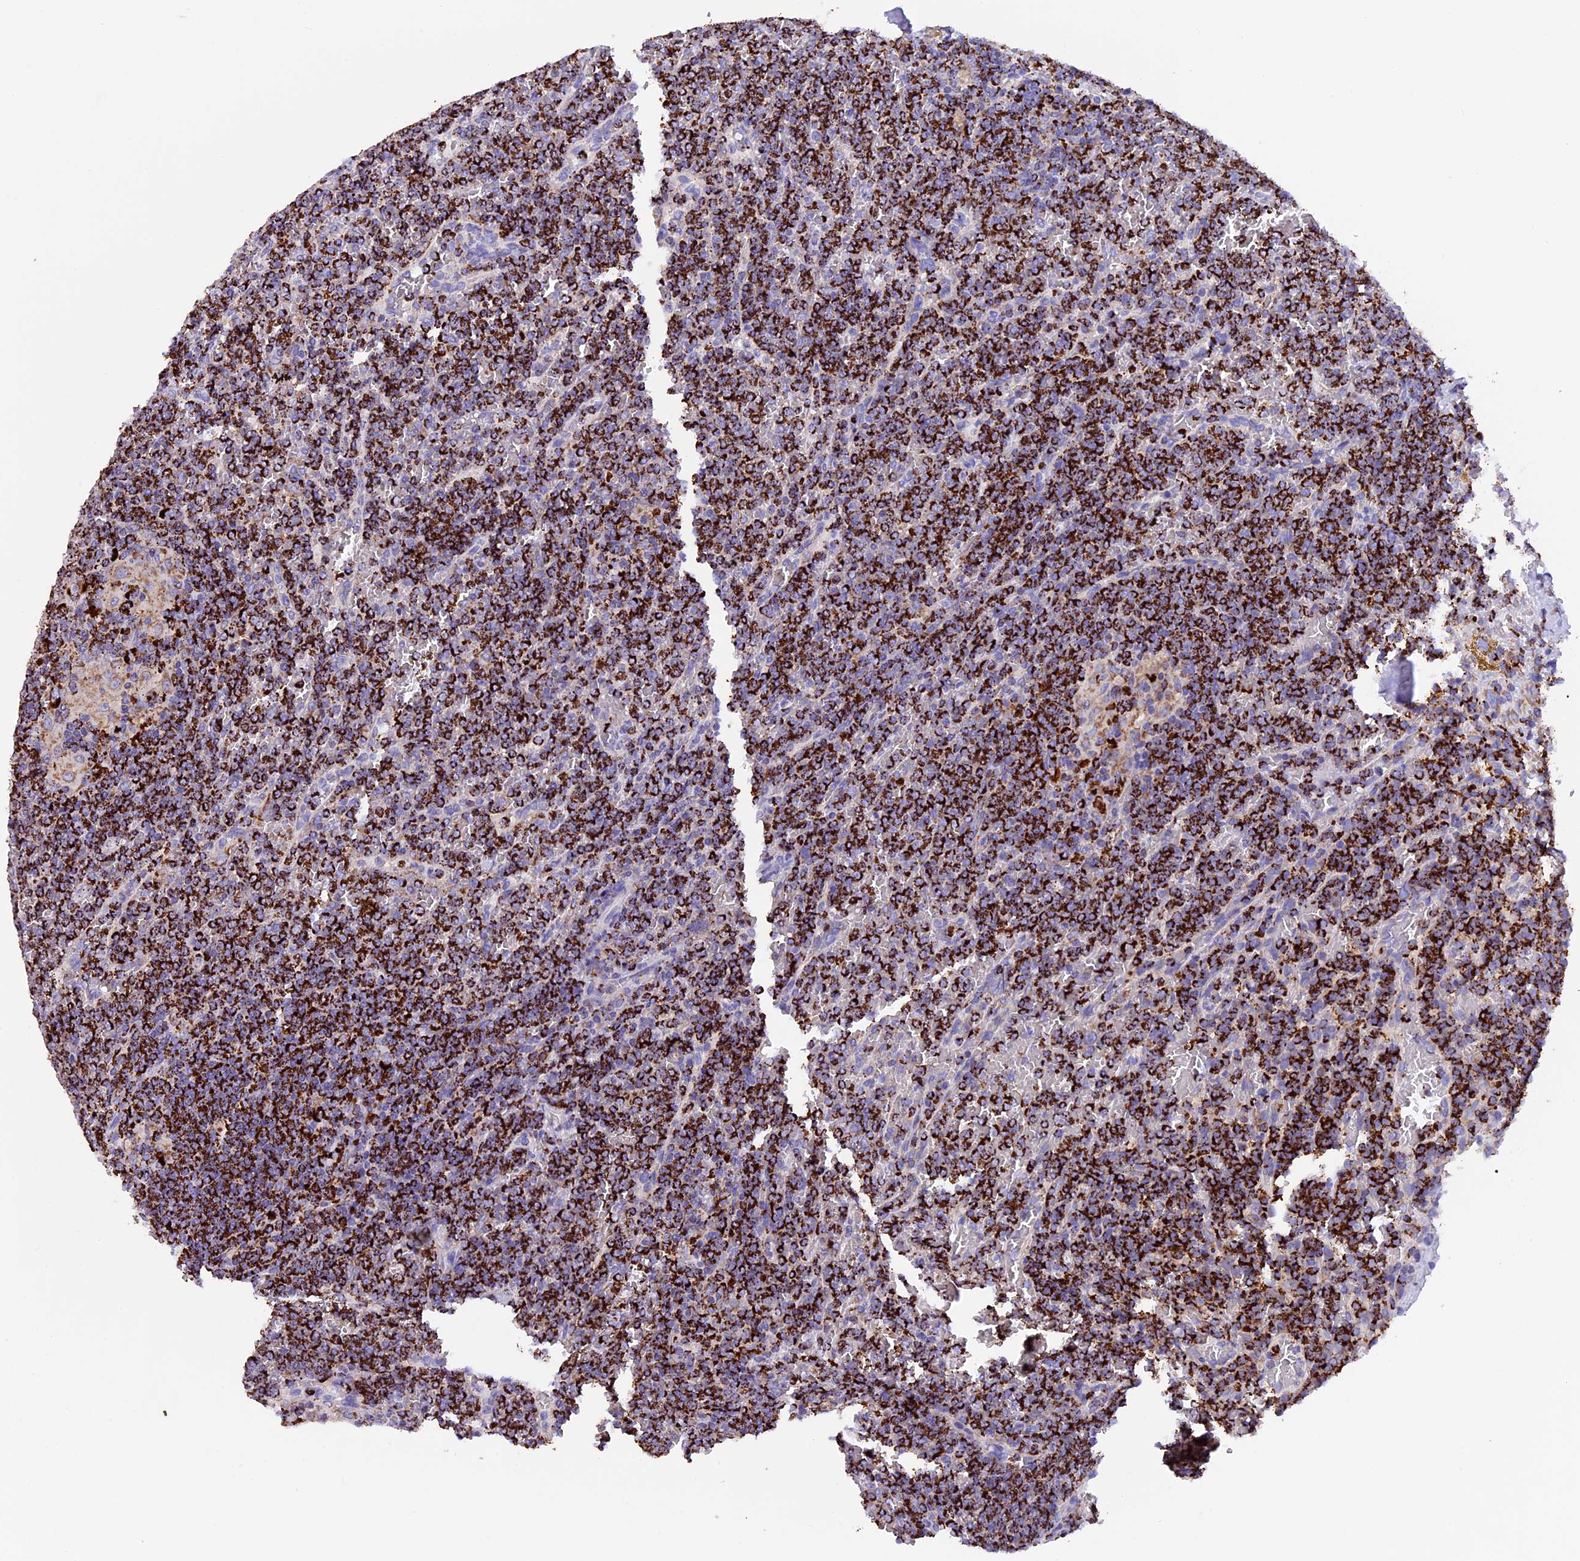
{"staining": {"intensity": "strong", "quantity": ">75%", "location": "cytoplasmic/membranous"}, "tissue": "lymphoma", "cell_type": "Tumor cells", "image_type": "cancer", "snomed": [{"axis": "morphology", "description": "Malignant lymphoma, non-Hodgkin's type, Low grade"}, {"axis": "topography", "description": "Spleen"}], "caption": "An IHC image of neoplastic tissue is shown. Protein staining in brown highlights strong cytoplasmic/membranous positivity in lymphoma within tumor cells. (DAB = brown stain, brightfield microscopy at high magnification).", "gene": "SLC8B1", "patient": {"sex": "female", "age": 19}}